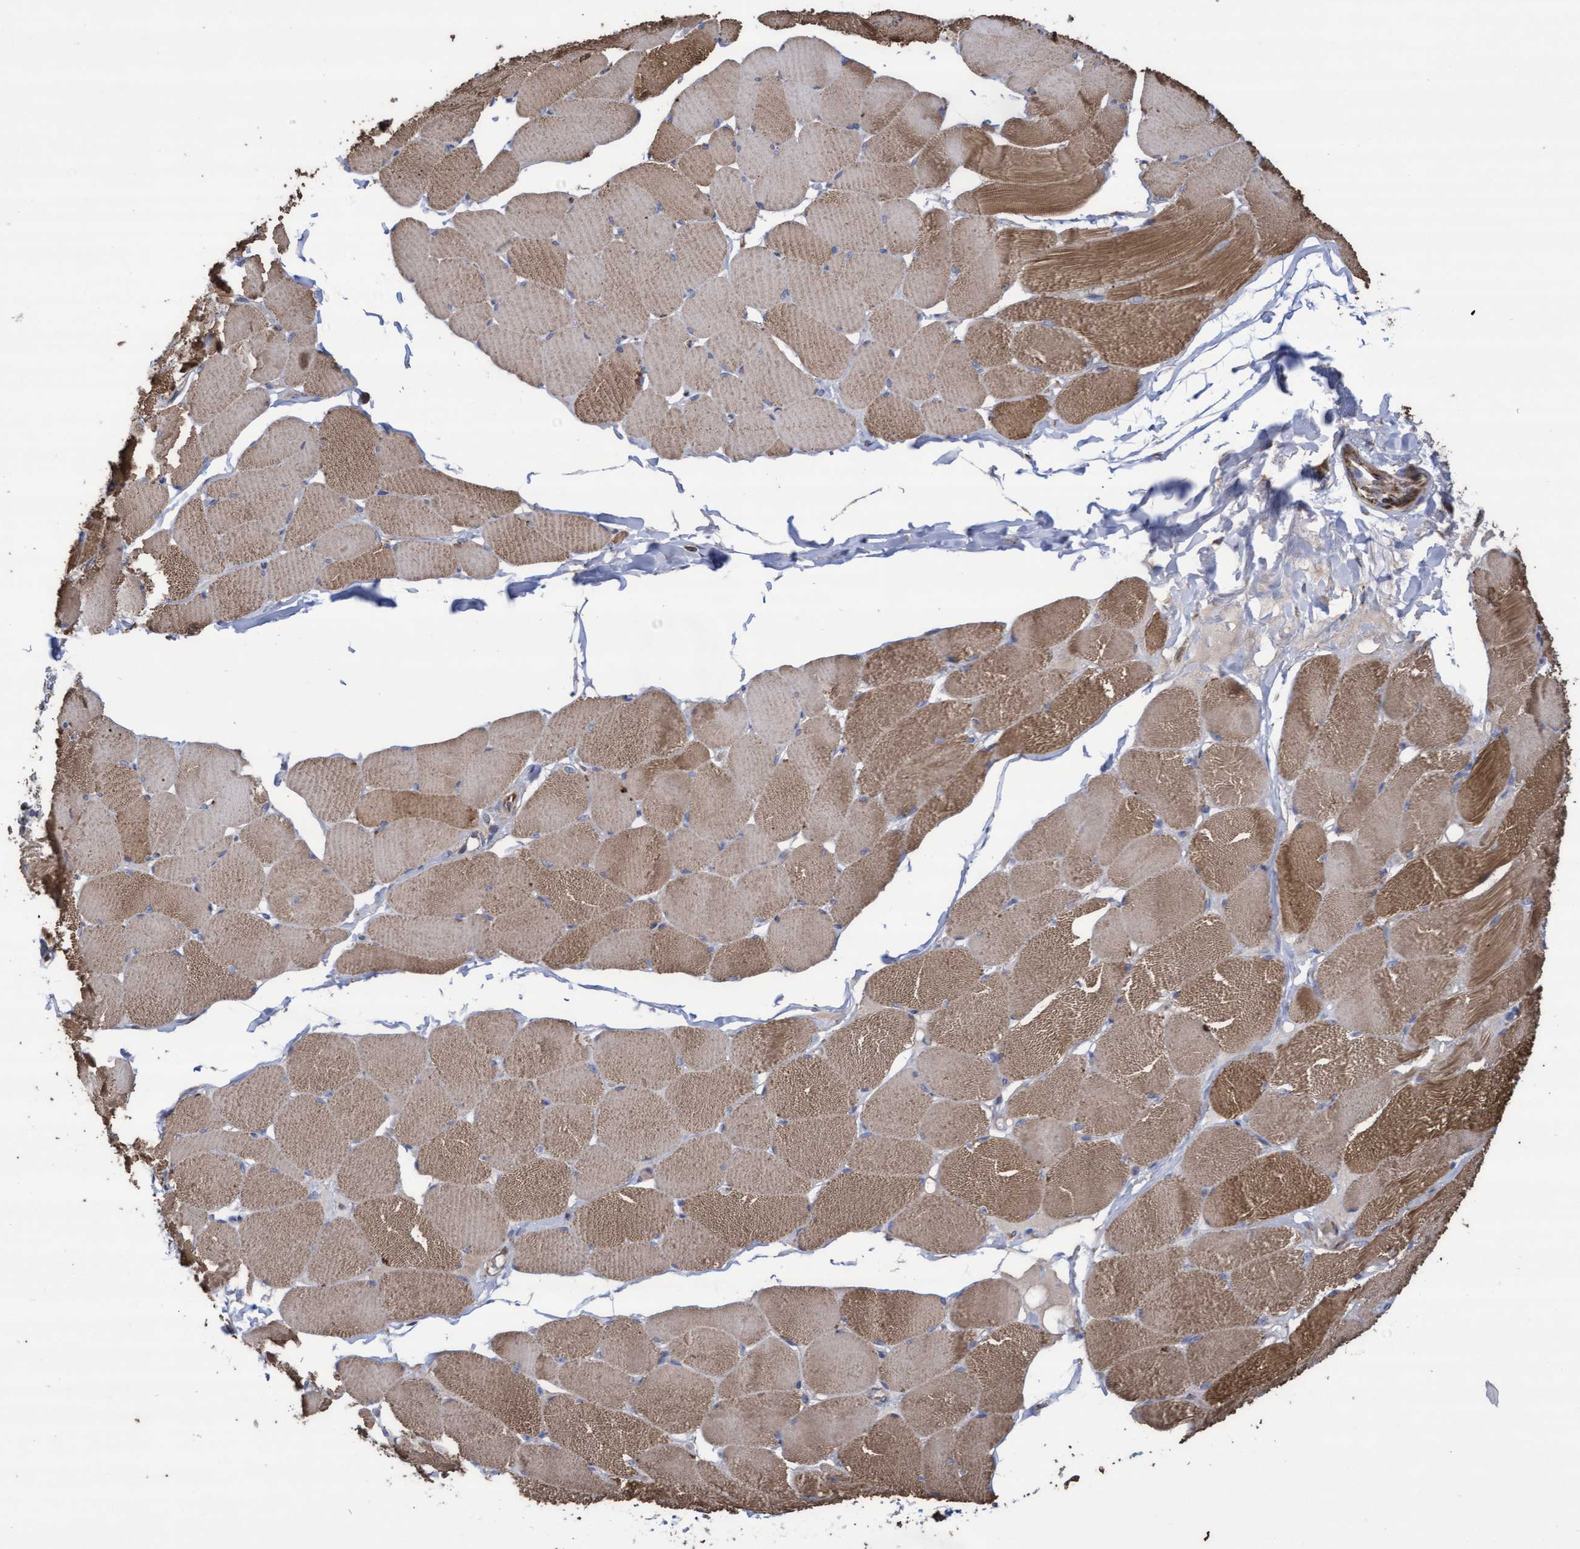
{"staining": {"intensity": "moderate", "quantity": ">75%", "location": "cytoplasmic/membranous"}, "tissue": "skeletal muscle", "cell_type": "Myocytes", "image_type": "normal", "snomed": [{"axis": "morphology", "description": "Normal tissue, NOS"}, {"axis": "topography", "description": "Skin"}, {"axis": "topography", "description": "Skeletal muscle"}], "caption": "Unremarkable skeletal muscle demonstrates moderate cytoplasmic/membranous staining in approximately >75% of myocytes, visualized by immunohistochemistry.", "gene": "COBL", "patient": {"sex": "male", "age": 83}}